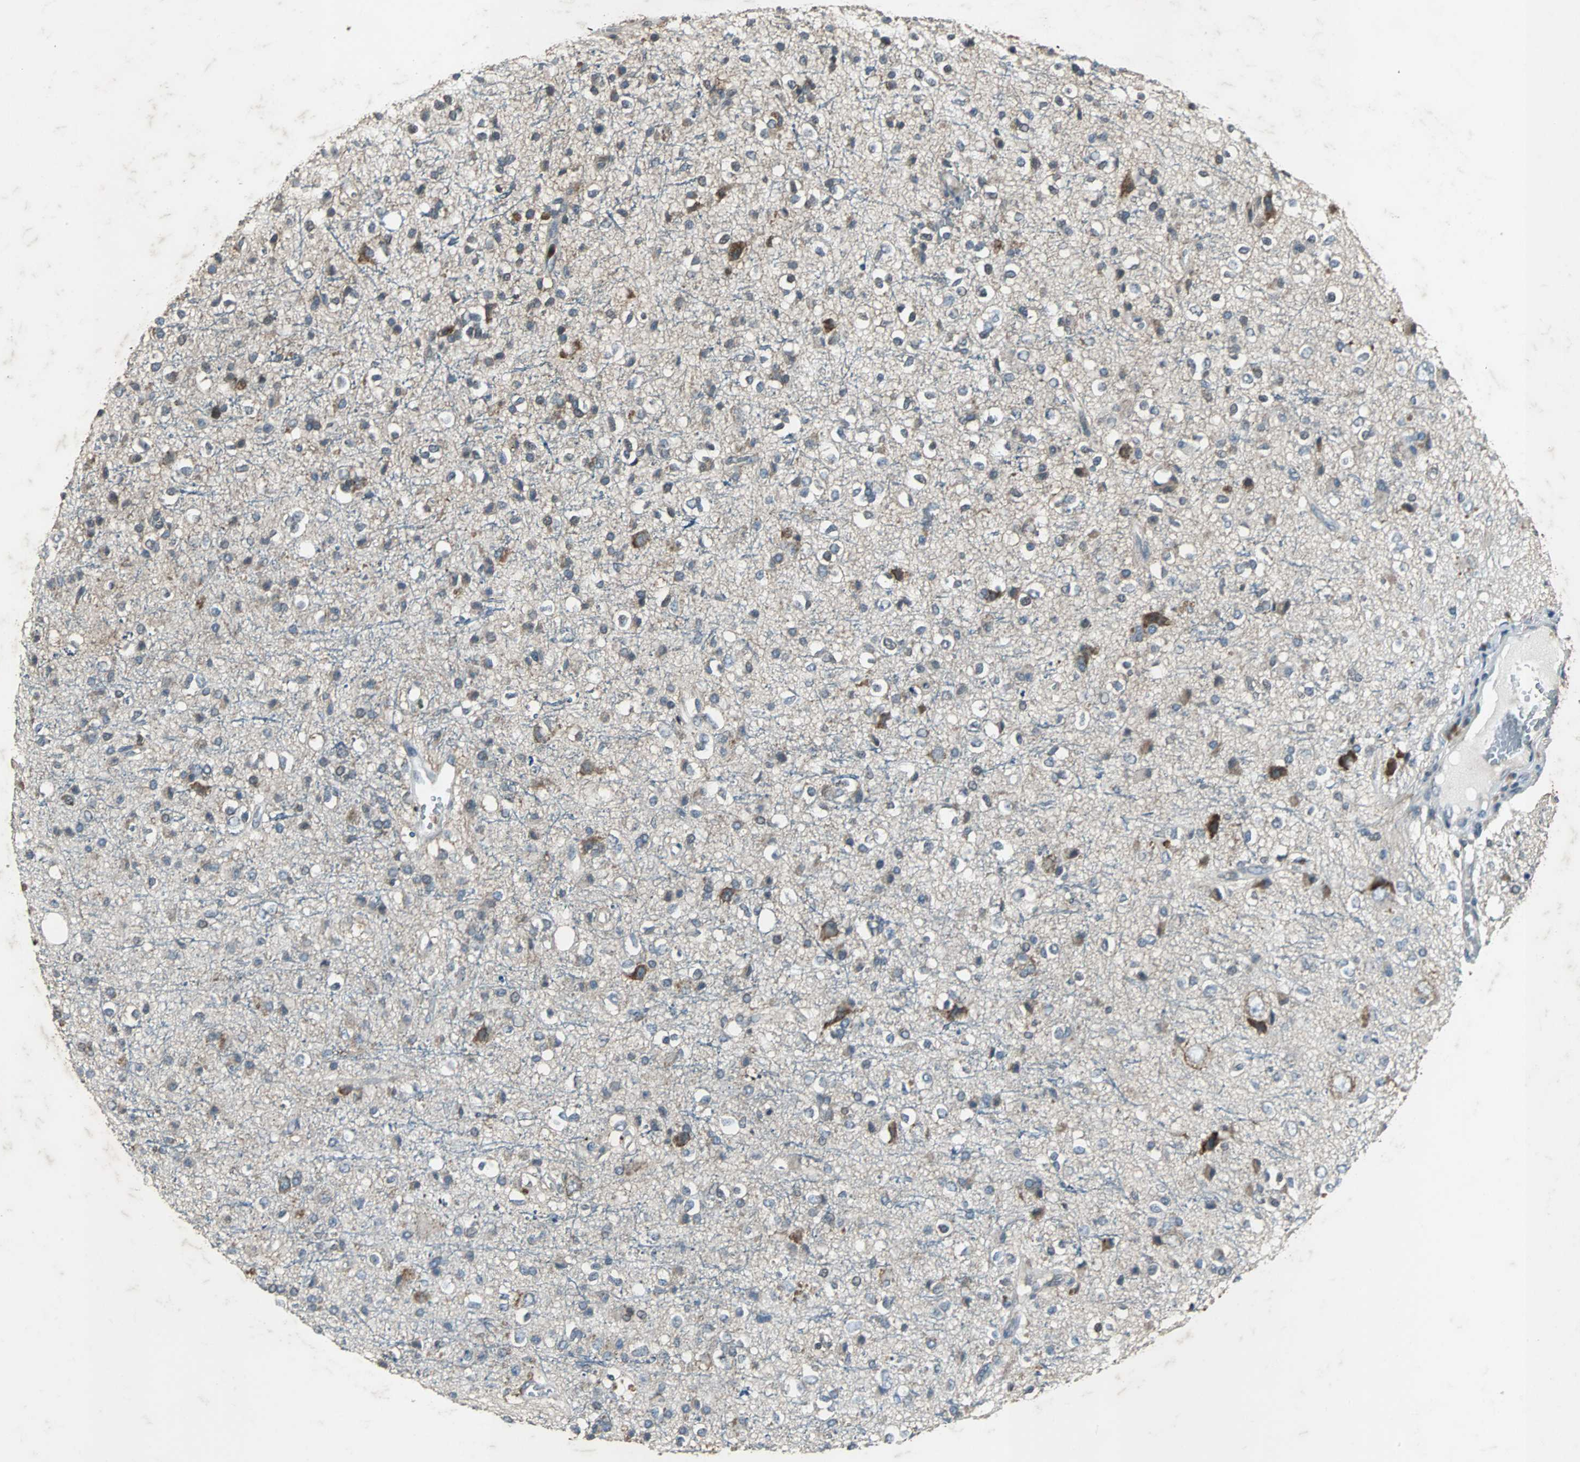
{"staining": {"intensity": "weak", "quantity": "<25%", "location": "cytoplasmic/membranous"}, "tissue": "glioma", "cell_type": "Tumor cells", "image_type": "cancer", "snomed": [{"axis": "morphology", "description": "Glioma, malignant, High grade"}, {"axis": "topography", "description": "Brain"}], "caption": "An IHC histopathology image of glioma is shown. There is no staining in tumor cells of glioma.", "gene": "SOS1", "patient": {"sex": "male", "age": 47}}